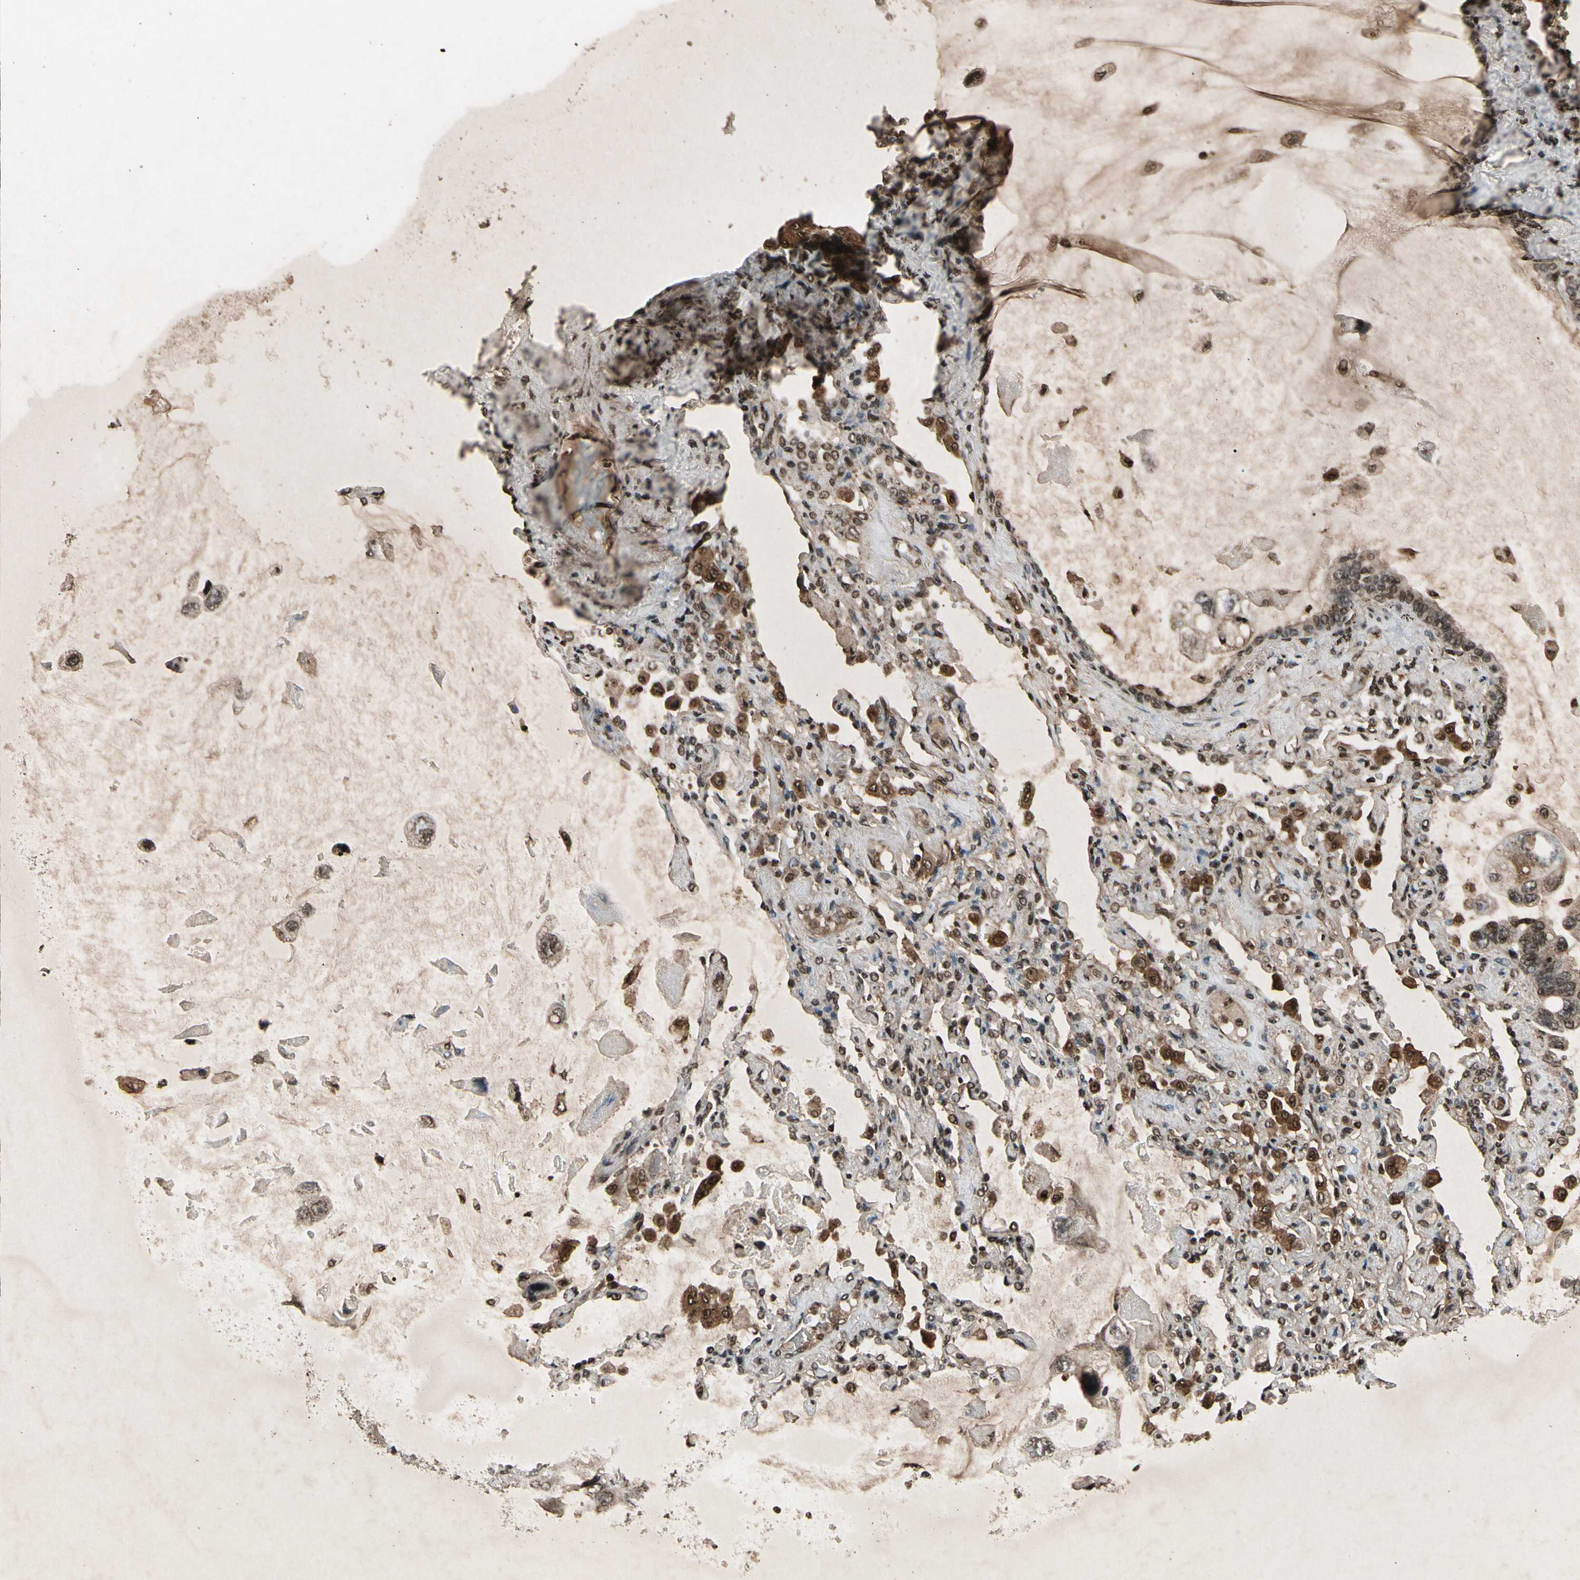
{"staining": {"intensity": "weak", "quantity": ">75%", "location": "cytoplasmic/membranous"}, "tissue": "lung cancer", "cell_type": "Tumor cells", "image_type": "cancer", "snomed": [{"axis": "morphology", "description": "Squamous cell carcinoma, NOS"}, {"axis": "topography", "description": "Lung"}], "caption": "Lung cancer was stained to show a protein in brown. There is low levels of weak cytoplasmic/membranous staining in about >75% of tumor cells.", "gene": "GLRX", "patient": {"sex": "female", "age": 73}}